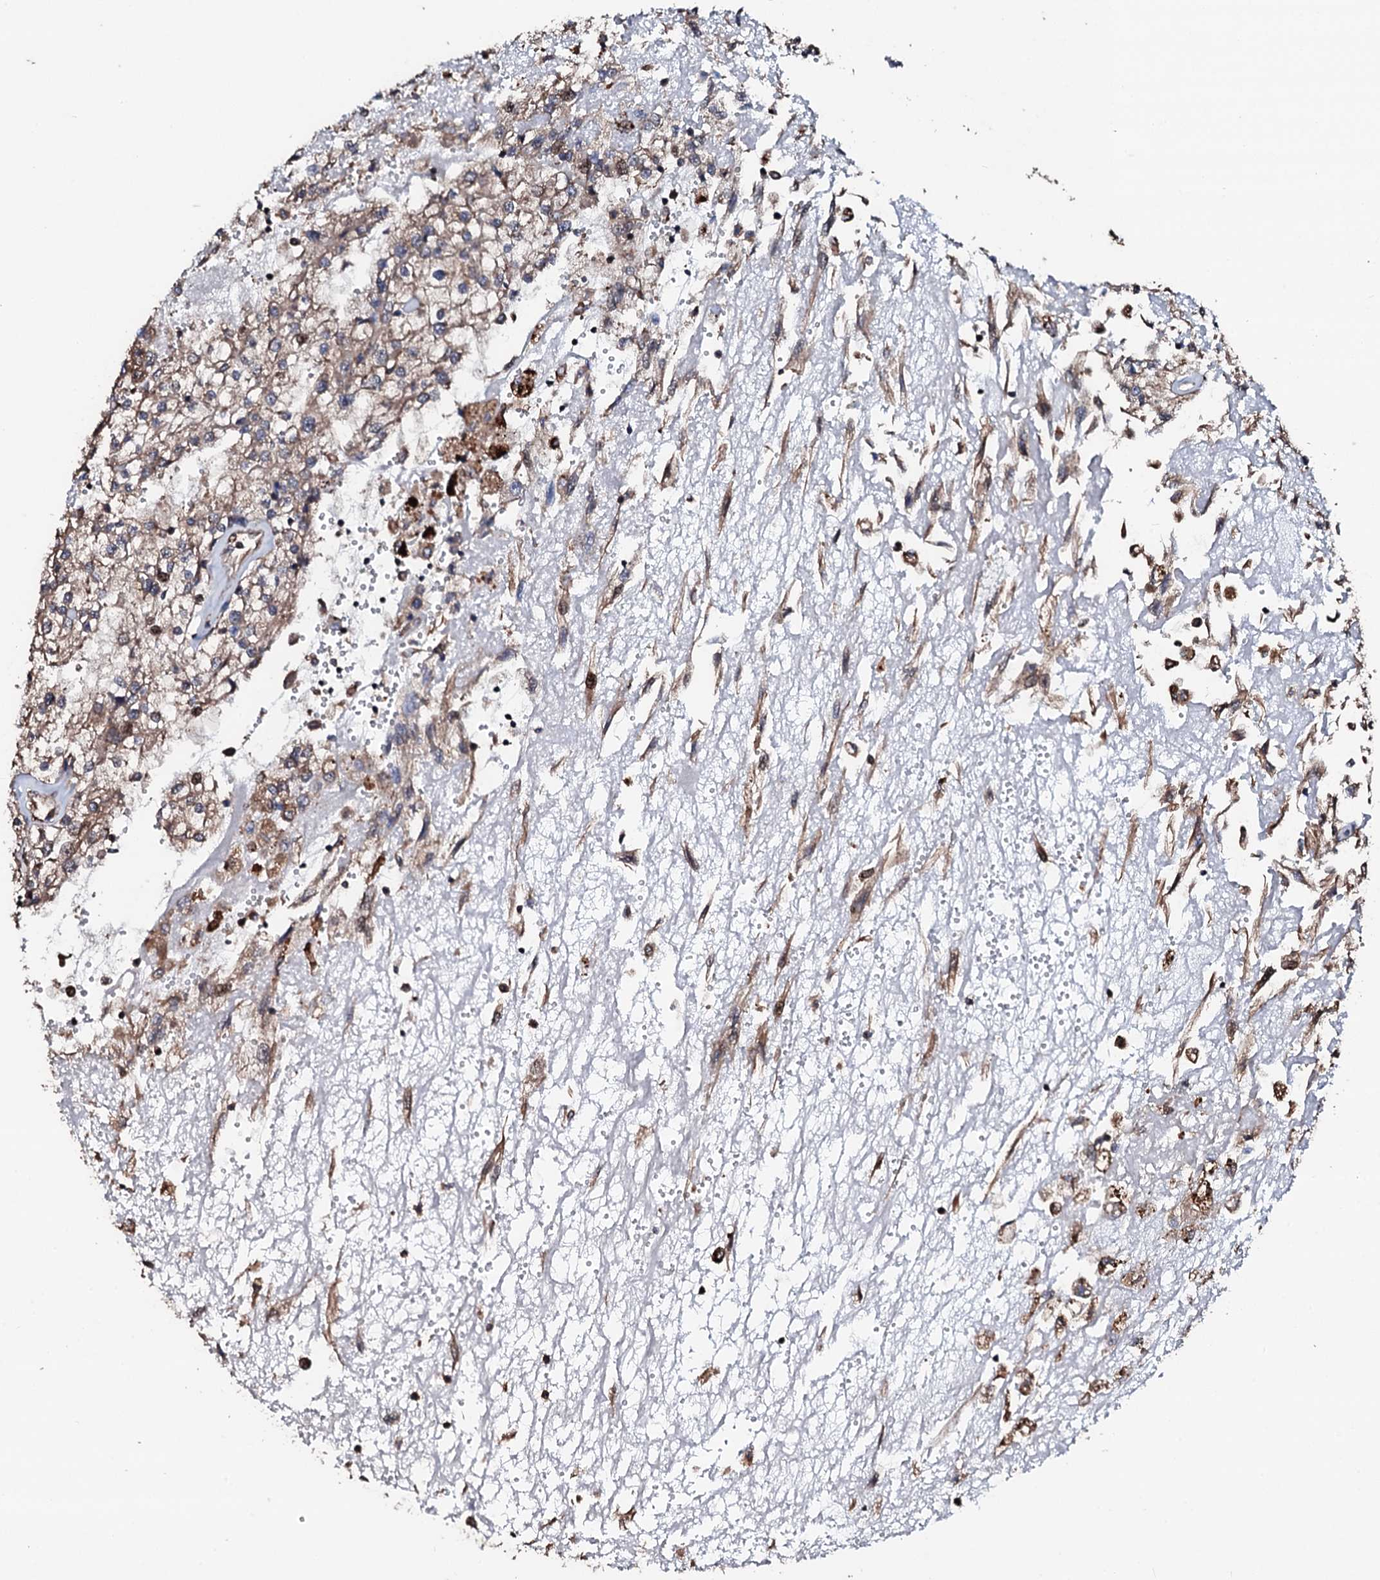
{"staining": {"intensity": "moderate", "quantity": "25%-75%", "location": "cytoplasmic/membranous"}, "tissue": "renal cancer", "cell_type": "Tumor cells", "image_type": "cancer", "snomed": [{"axis": "morphology", "description": "Adenocarcinoma, NOS"}, {"axis": "topography", "description": "Kidney"}], "caption": "Immunohistochemistry photomicrograph of human renal cancer stained for a protein (brown), which reveals medium levels of moderate cytoplasmic/membranous expression in about 25%-75% of tumor cells.", "gene": "CKAP5", "patient": {"sex": "female", "age": 52}}